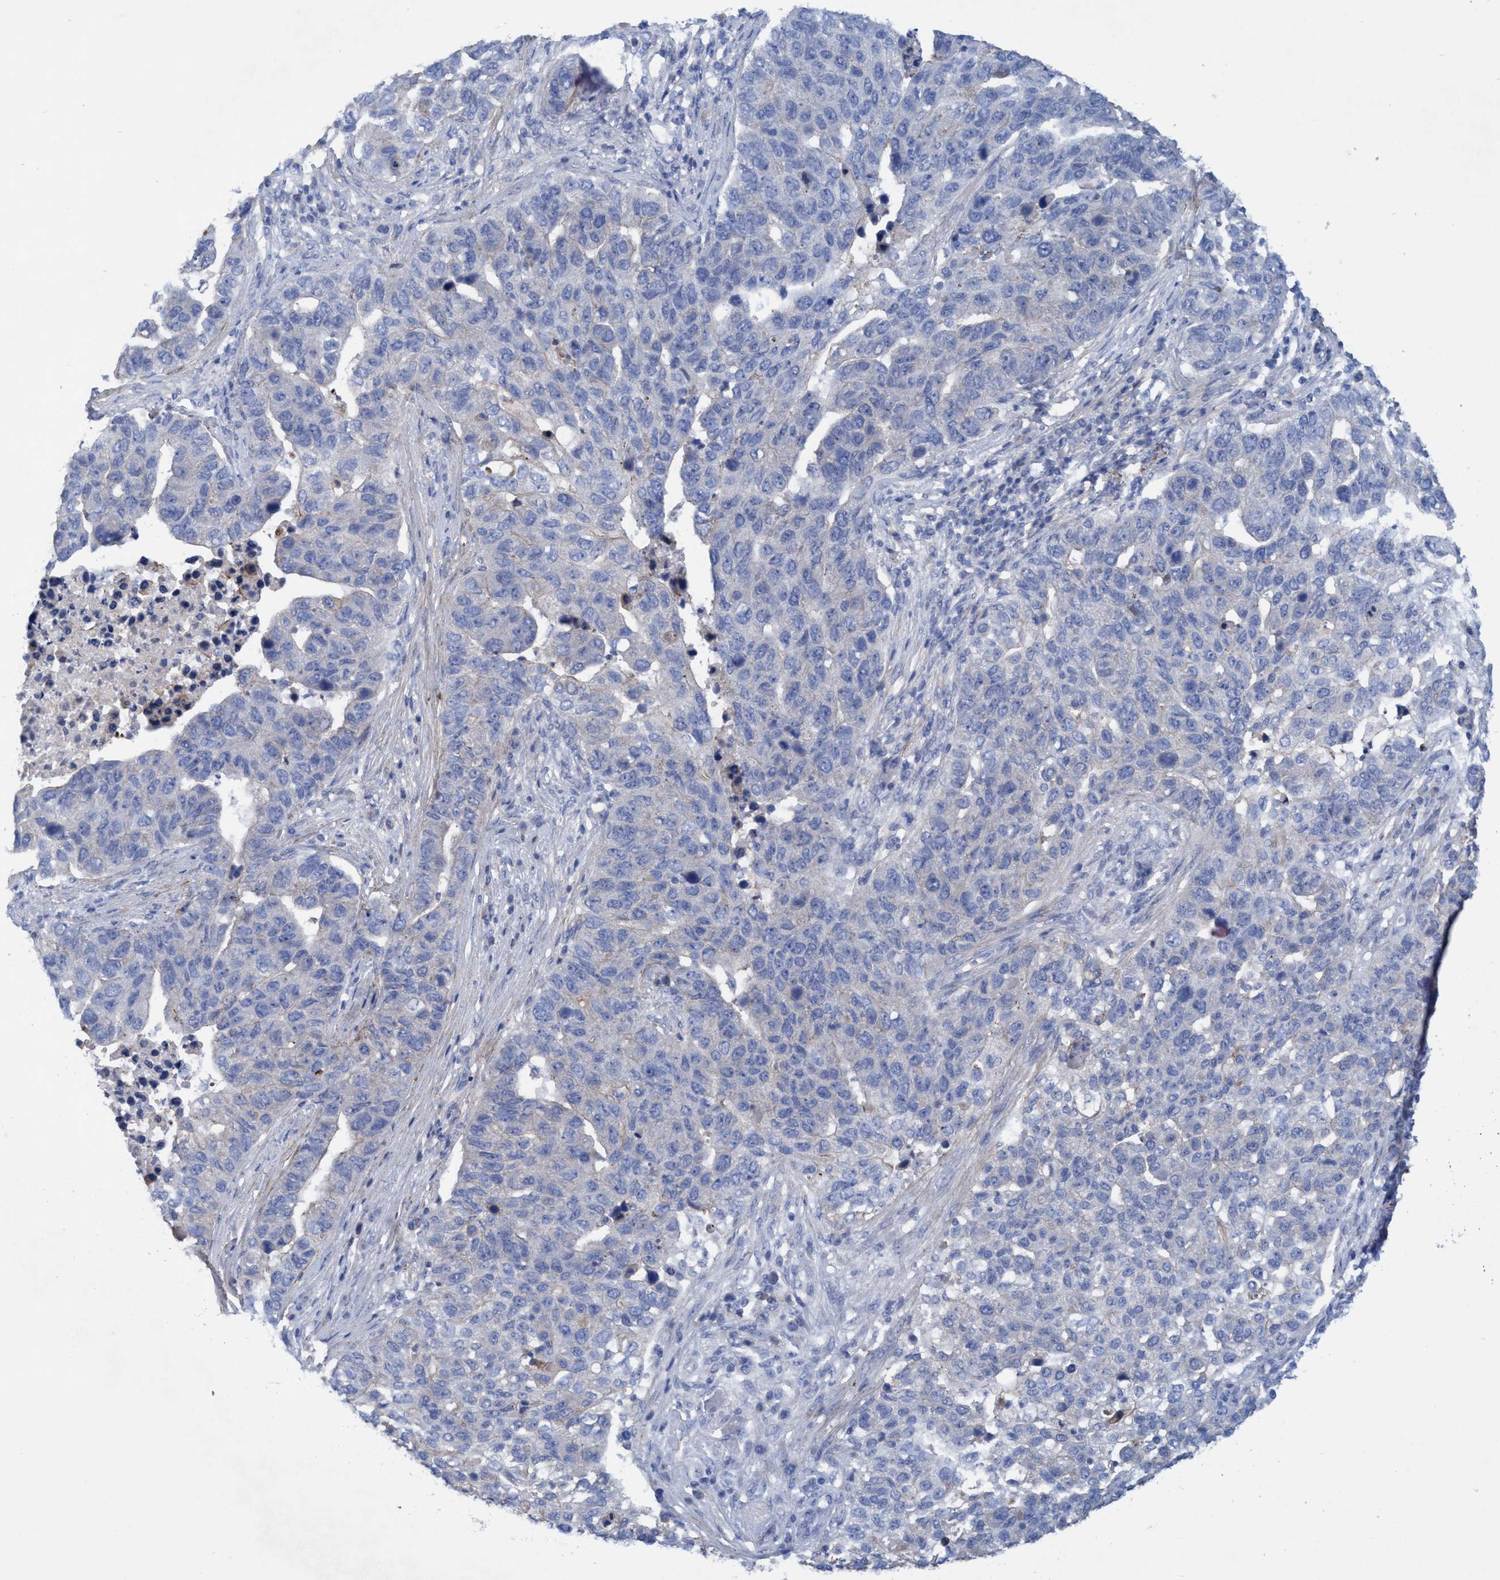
{"staining": {"intensity": "weak", "quantity": "<25%", "location": "cytoplasmic/membranous"}, "tissue": "pancreatic cancer", "cell_type": "Tumor cells", "image_type": "cancer", "snomed": [{"axis": "morphology", "description": "Adenocarcinoma, NOS"}, {"axis": "topography", "description": "Pancreas"}], "caption": "Protein analysis of pancreatic cancer (adenocarcinoma) exhibits no significant positivity in tumor cells. (Stains: DAB (3,3'-diaminobenzidine) immunohistochemistry with hematoxylin counter stain, Microscopy: brightfield microscopy at high magnification).", "gene": "GULP1", "patient": {"sex": "female", "age": 61}}